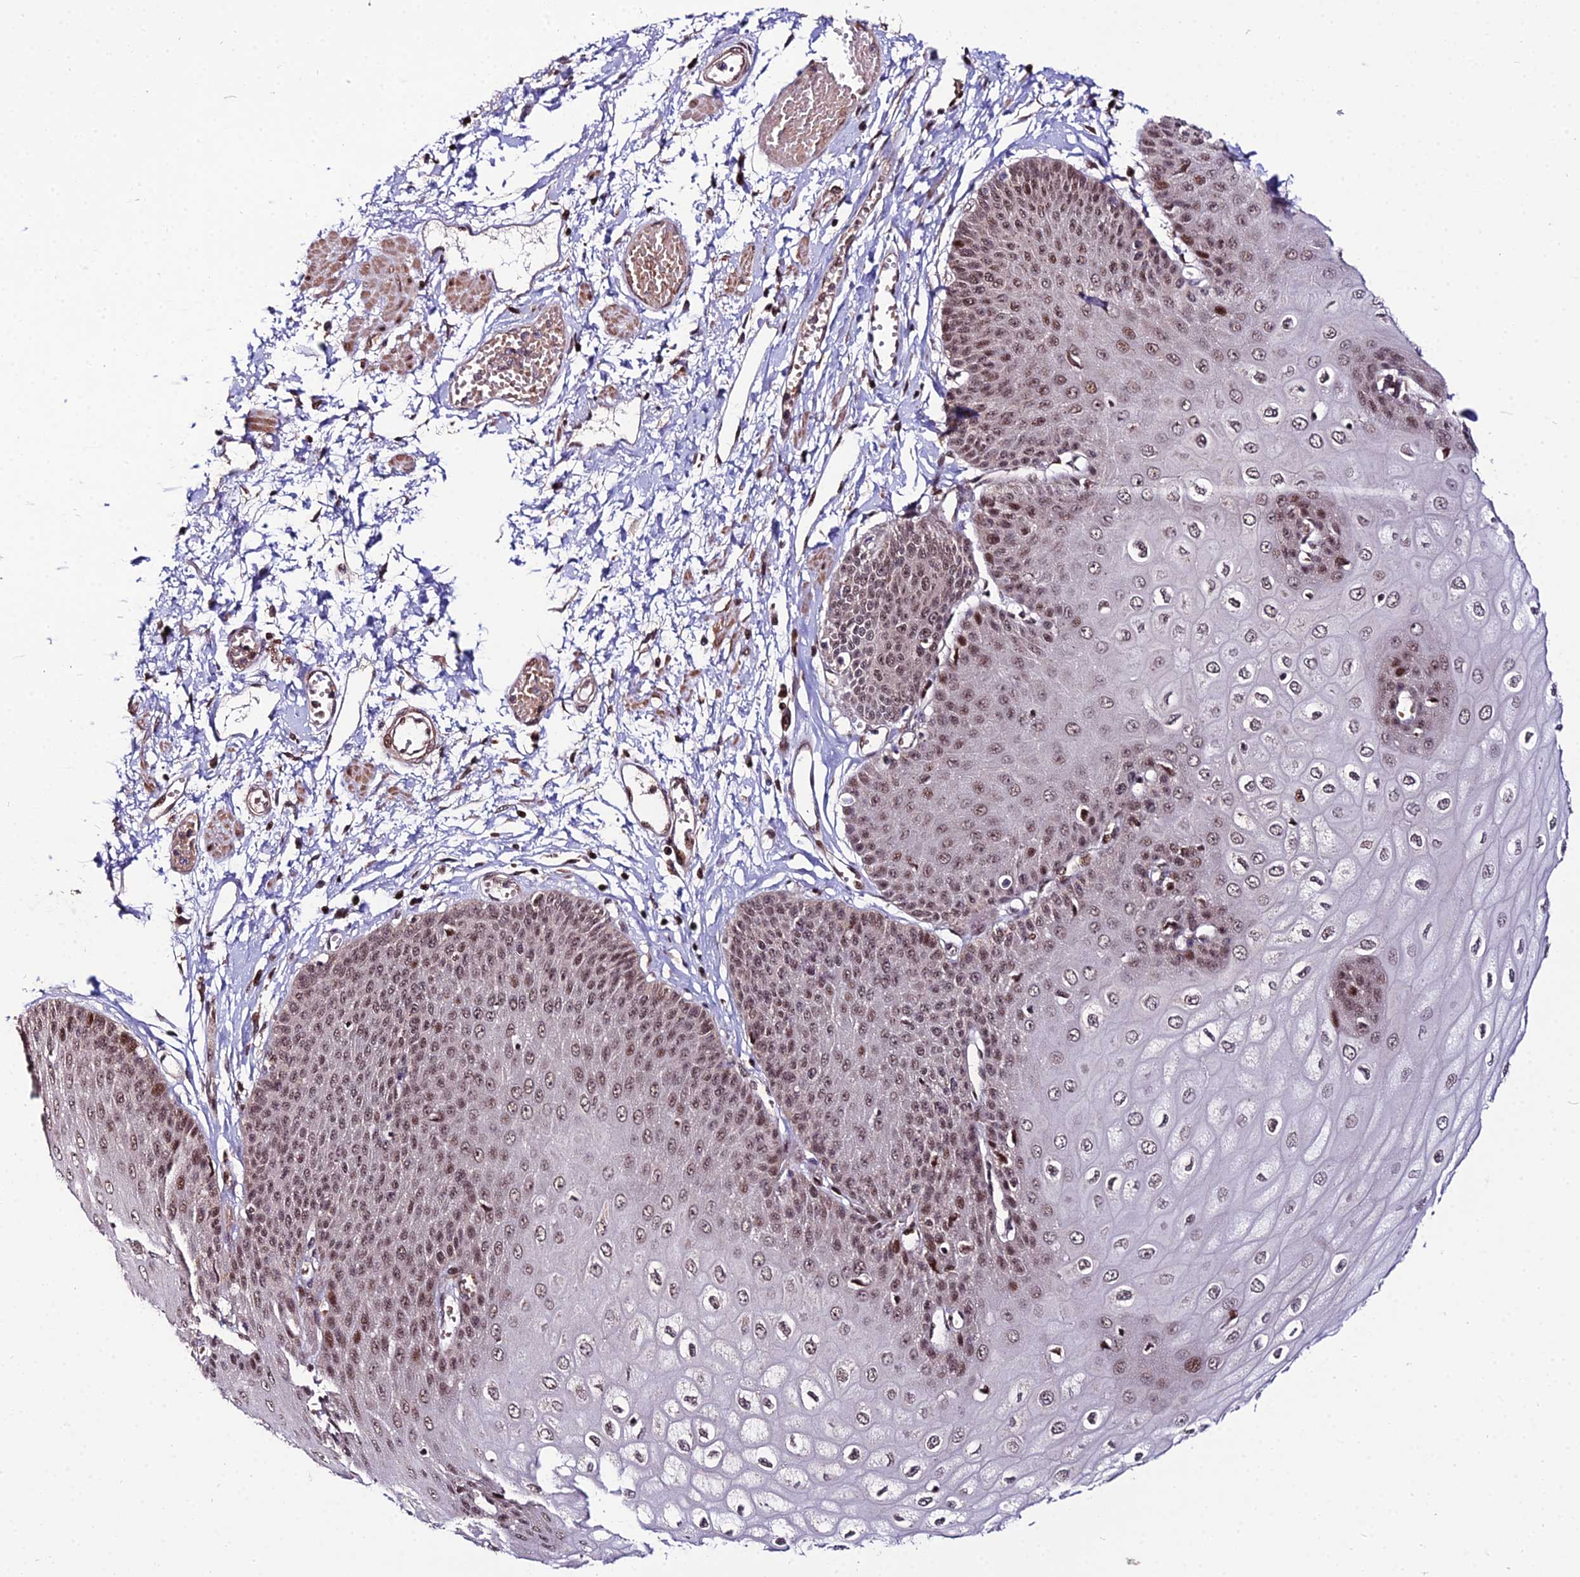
{"staining": {"intensity": "moderate", "quantity": ">75%", "location": "nuclear"}, "tissue": "esophagus", "cell_type": "Squamous epithelial cells", "image_type": "normal", "snomed": [{"axis": "morphology", "description": "Normal tissue, NOS"}, {"axis": "topography", "description": "Esophagus"}], "caption": "The immunohistochemical stain labels moderate nuclear expression in squamous epithelial cells of unremarkable esophagus.", "gene": "CIB3", "patient": {"sex": "male", "age": 60}}